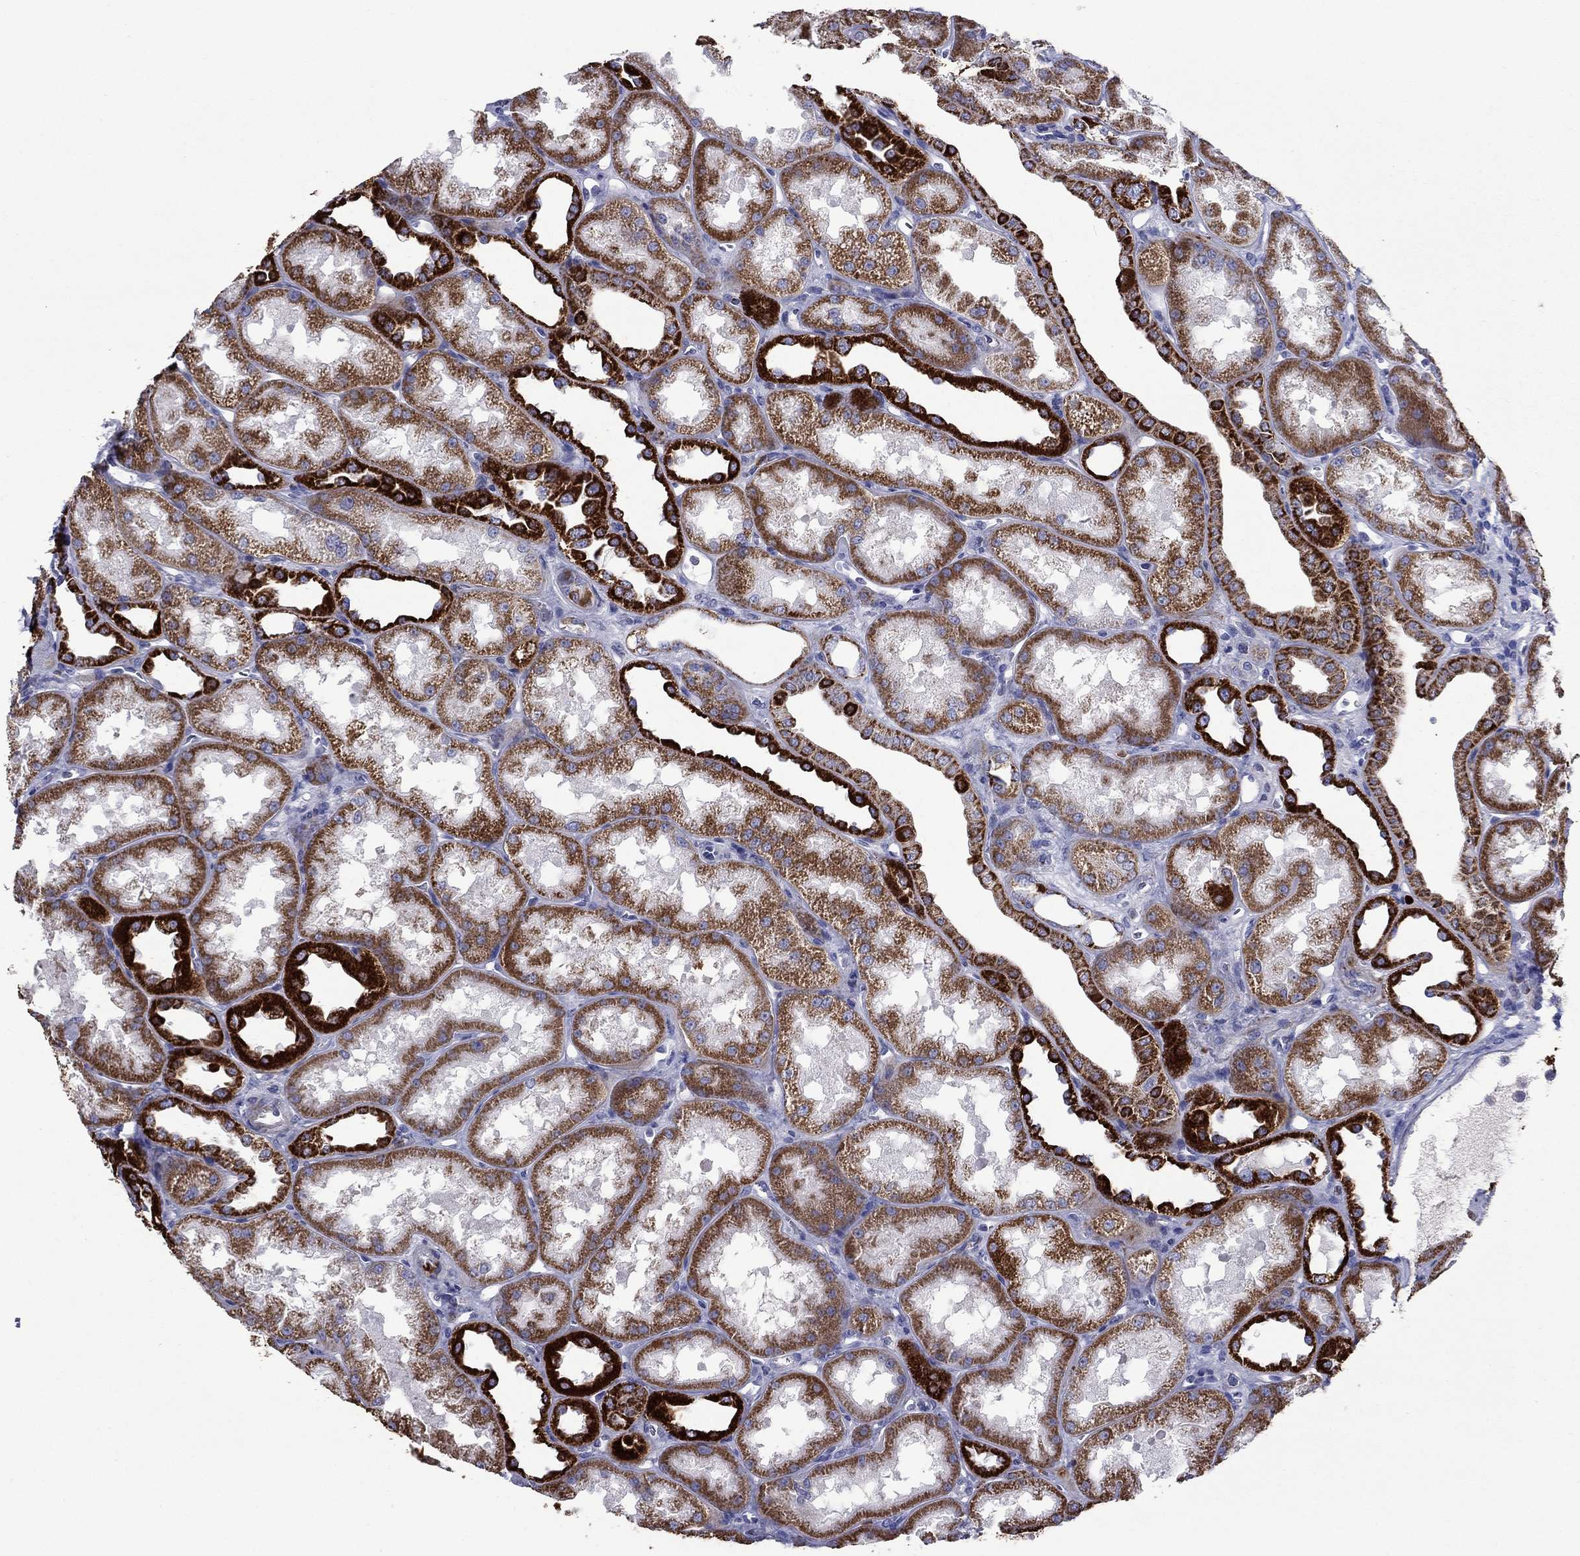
{"staining": {"intensity": "negative", "quantity": "none", "location": "none"}, "tissue": "kidney", "cell_type": "Cells in glomeruli", "image_type": "normal", "snomed": [{"axis": "morphology", "description": "Normal tissue, NOS"}, {"axis": "topography", "description": "Kidney"}], "caption": "DAB (3,3'-diaminobenzidine) immunohistochemical staining of unremarkable kidney displays no significant staining in cells in glomeruli.", "gene": "NDUFA4L2", "patient": {"sex": "male", "age": 61}}